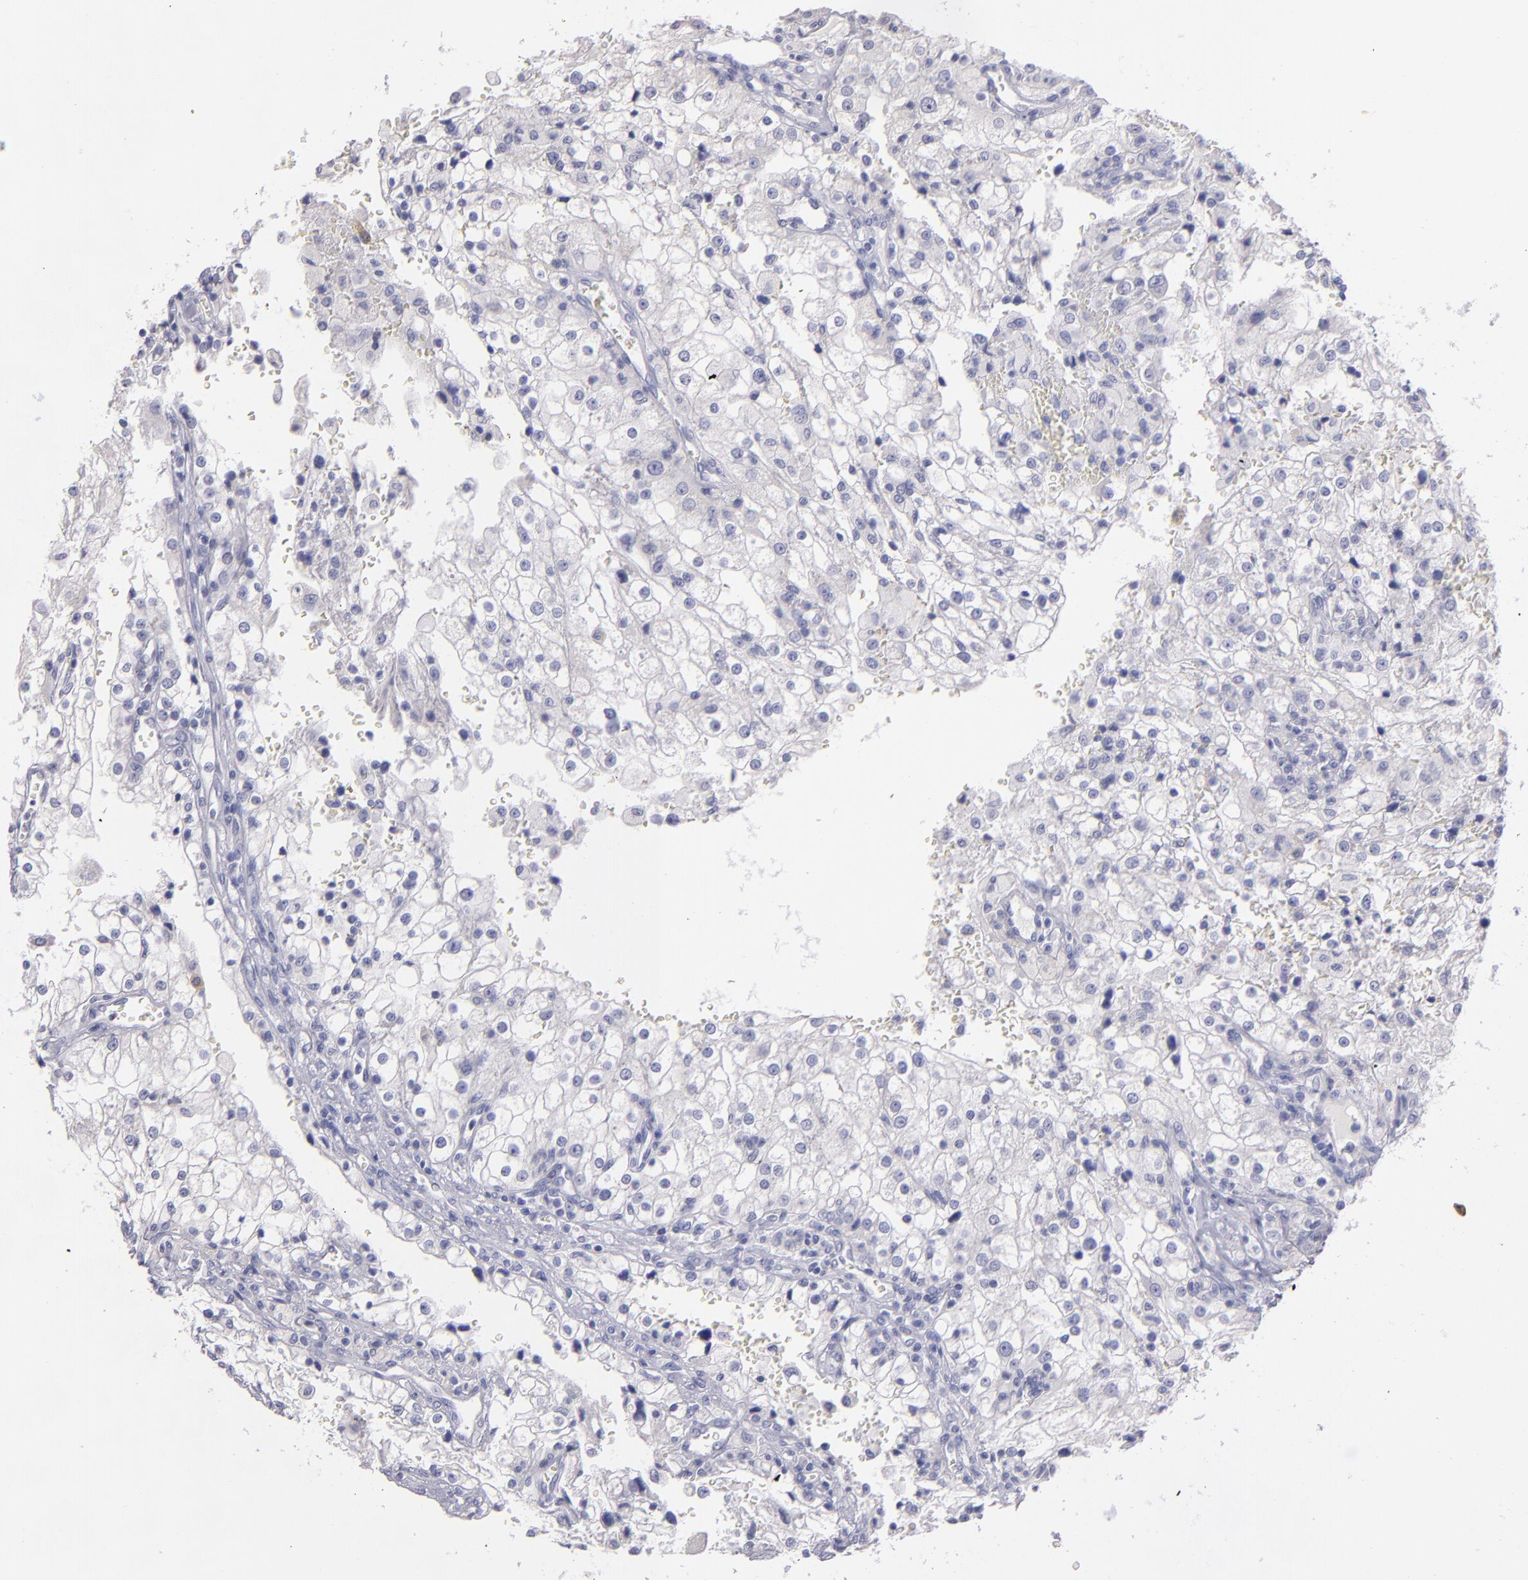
{"staining": {"intensity": "negative", "quantity": "none", "location": "none"}, "tissue": "renal cancer", "cell_type": "Tumor cells", "image_type": "cancer", "snomed": [{"axis": "morphology", "description": "Adenocarcinoma, NOS"}, {"axis": "topography", "description": "Kidney"}], "caption": "Tumor cells show no significant protein expression in renal cancer.", "gene": "SNAP25", "patient": {"sex": "female", "age": 74}}